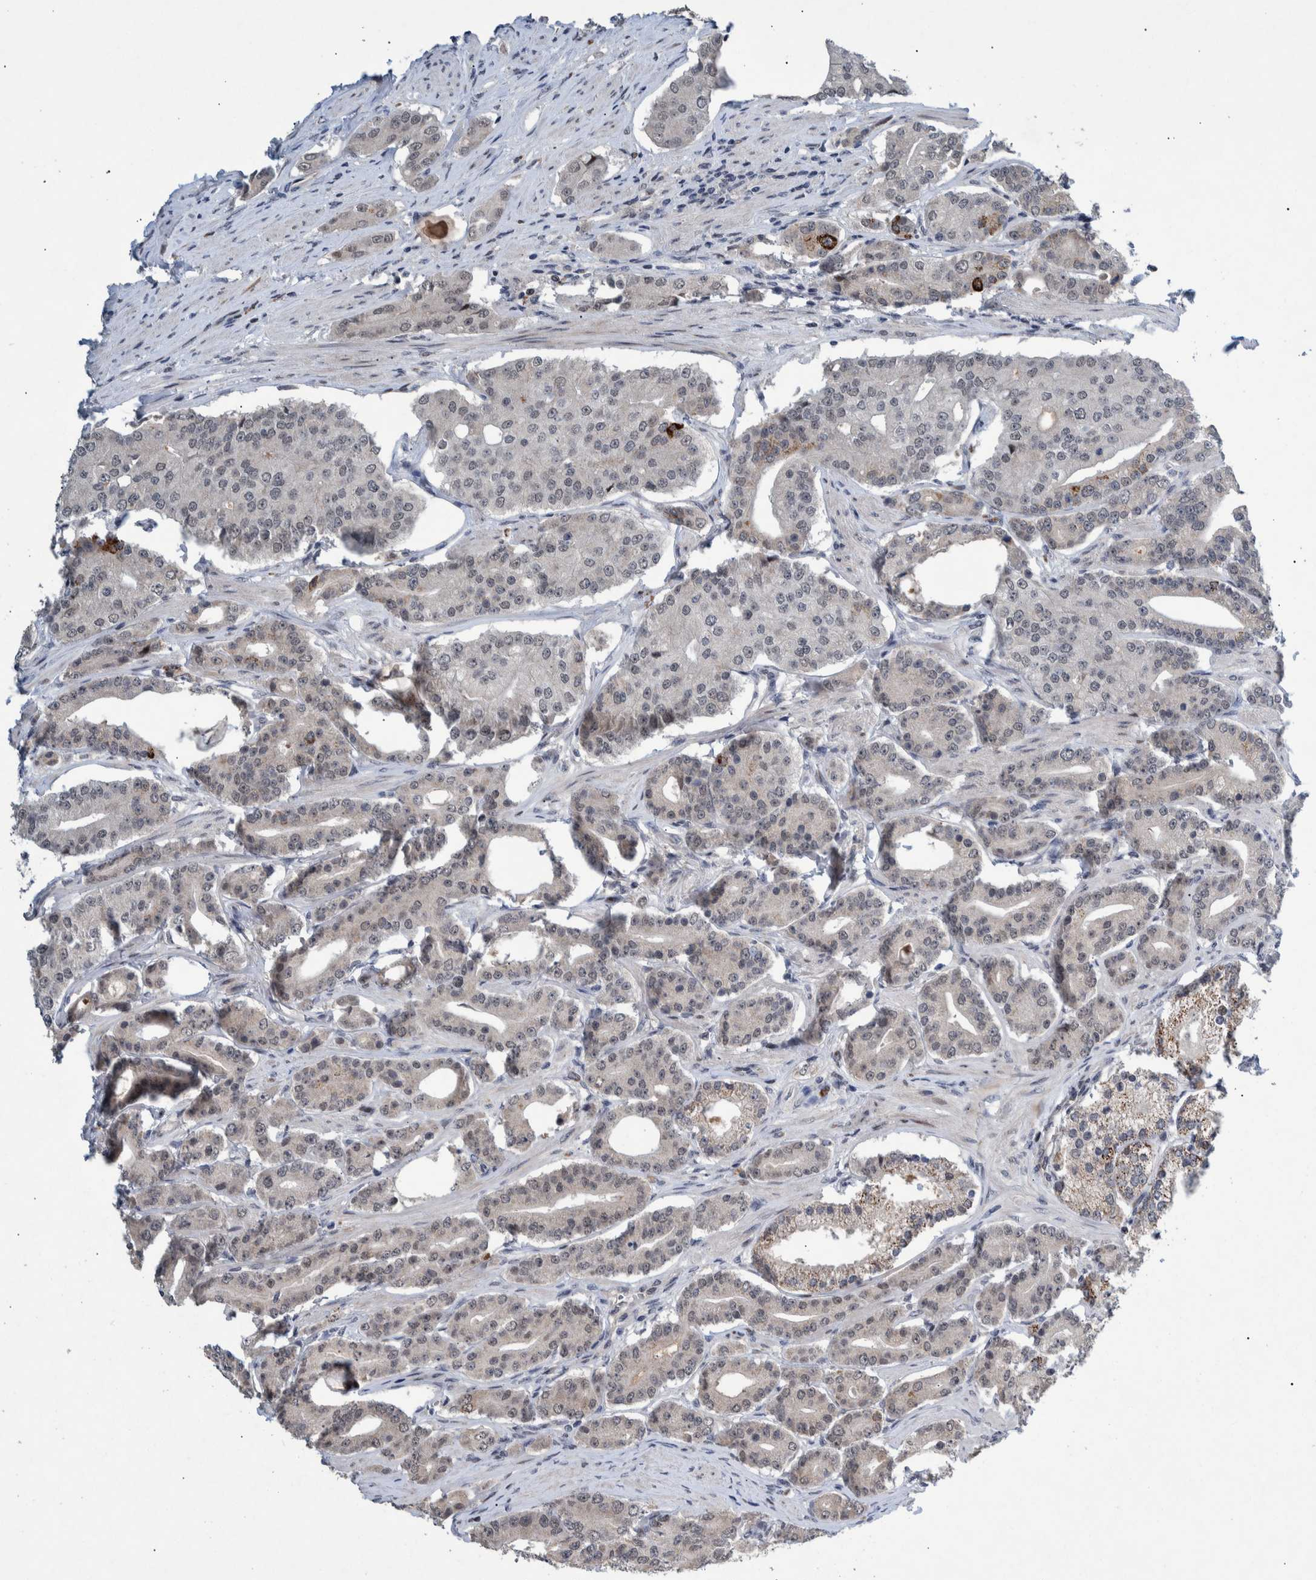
{"staining": {"intensity": "moderate", "quantity": "<25%", "location": "cytoplasmic/membranous"}, "tissue": "prostate cancer", "cell_type": "Tumor cells", "image_type": "cancer", "snomed": [{"axis": "morphology", "description": "Adenocarcinoma, High grade"}, {"axis": "topography", "description": "Prostate"}], "caption": "Immunohistochemical staining of human adenocarcinoma (high-grade) (prostate) demonstrates moderate cytoplasmic/membranous protein positivity in about <25% of tumor cells.", "gene": "ESRP1", "patient": {"sex": "male", "age": 71}}